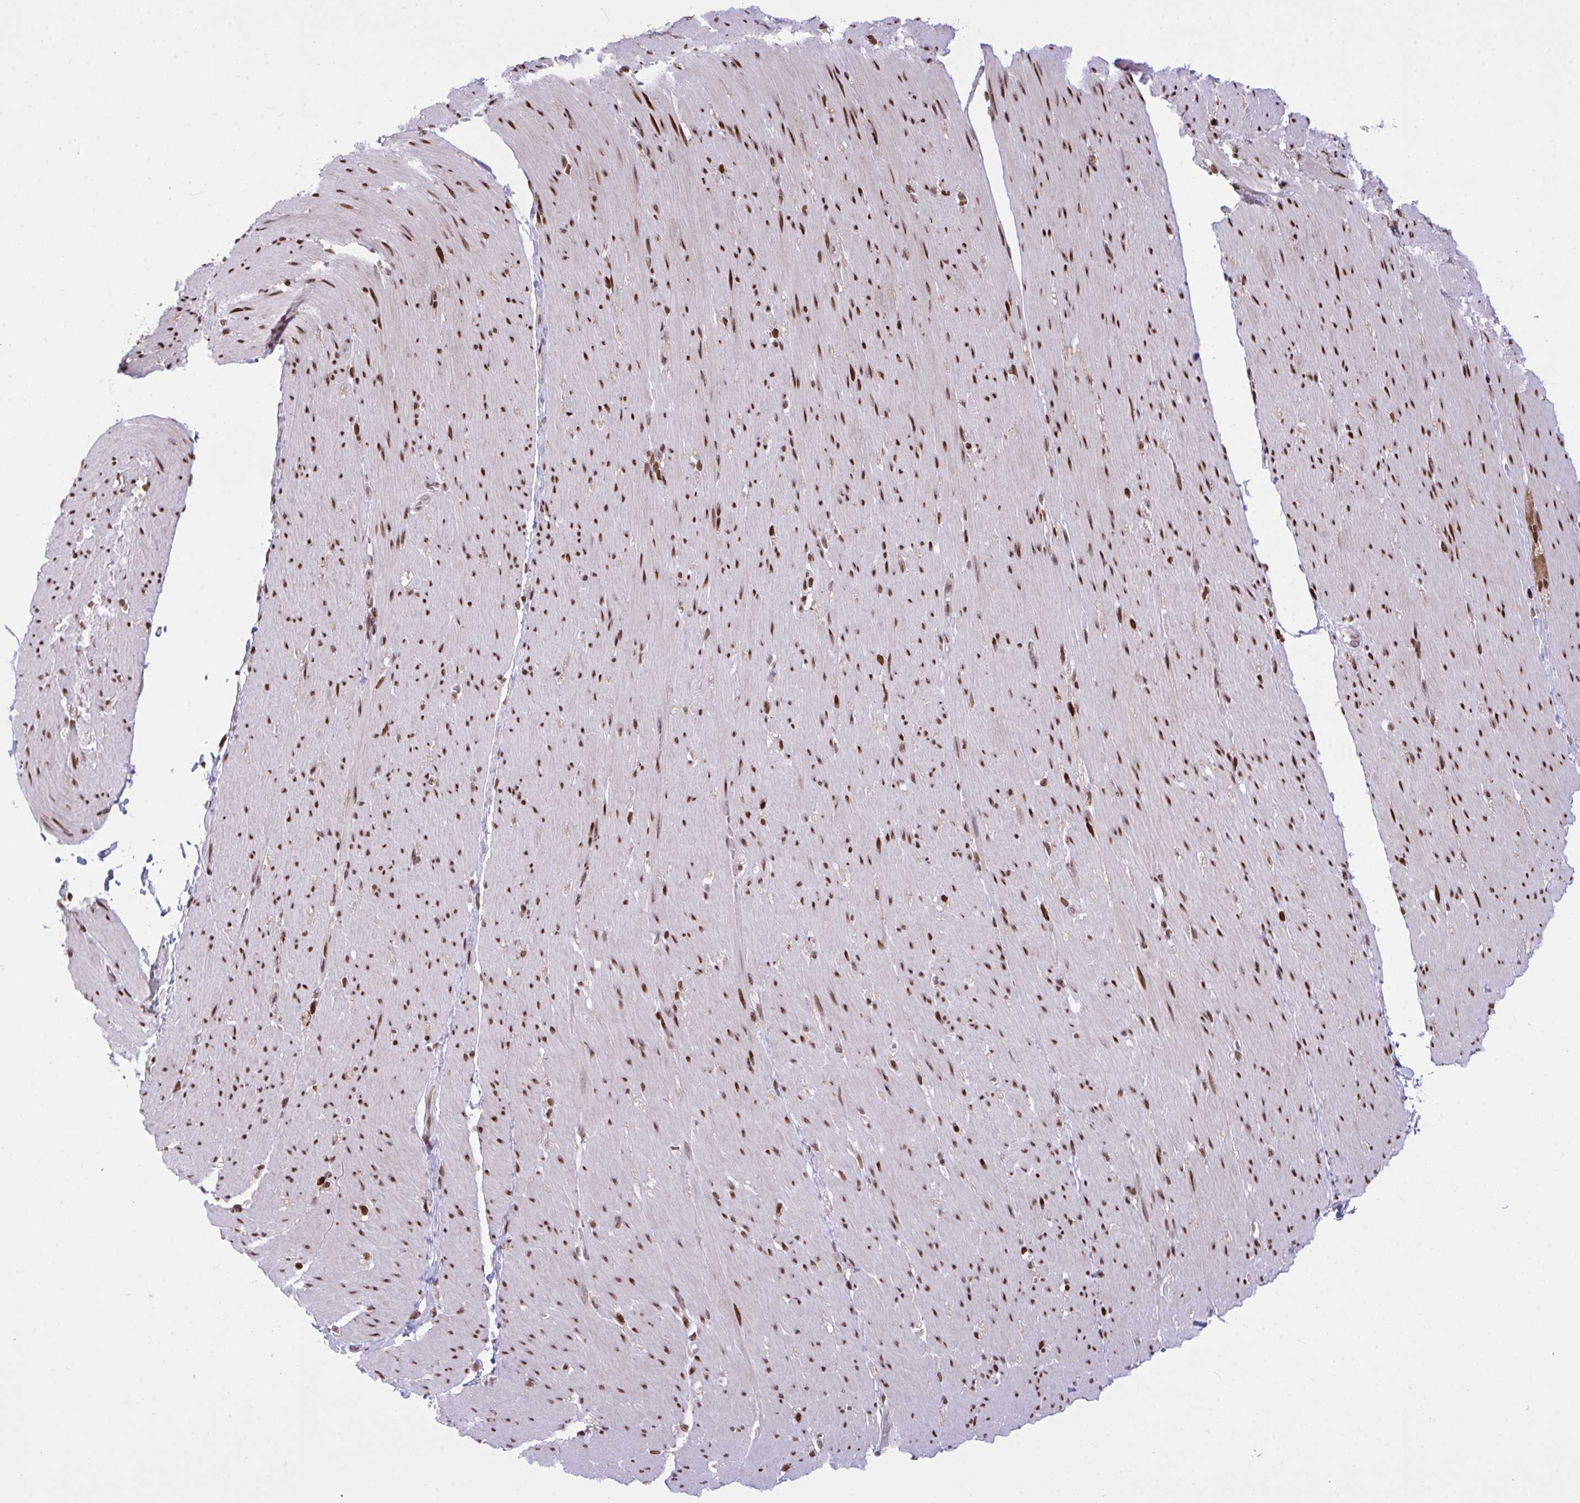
{"staining": {"intensity": "strong", "quantity": ">75%", "location": "nuclear"}, "tissue": "smooth muscle", "cell_type": "Smooth muscle cells", "image_type": "normal", "snomed": [{"axis": "morphology", "description": "Normal tissue, NOS"}, {"axis": "topography", "description": "Smooth muscle"}, {"axis": "topography", "description": "Rectum"}], "caption": "This image displays benign smooth muscle stained with immunohistochemistry (IHC) to label a protein in brown. The nuclear of smooth muscle cells show strong positivity for the protein. Nuclei are counter-stained blue.", "gene": "RAPGEF5", "patient": {"sex": "male", "age": 53}}